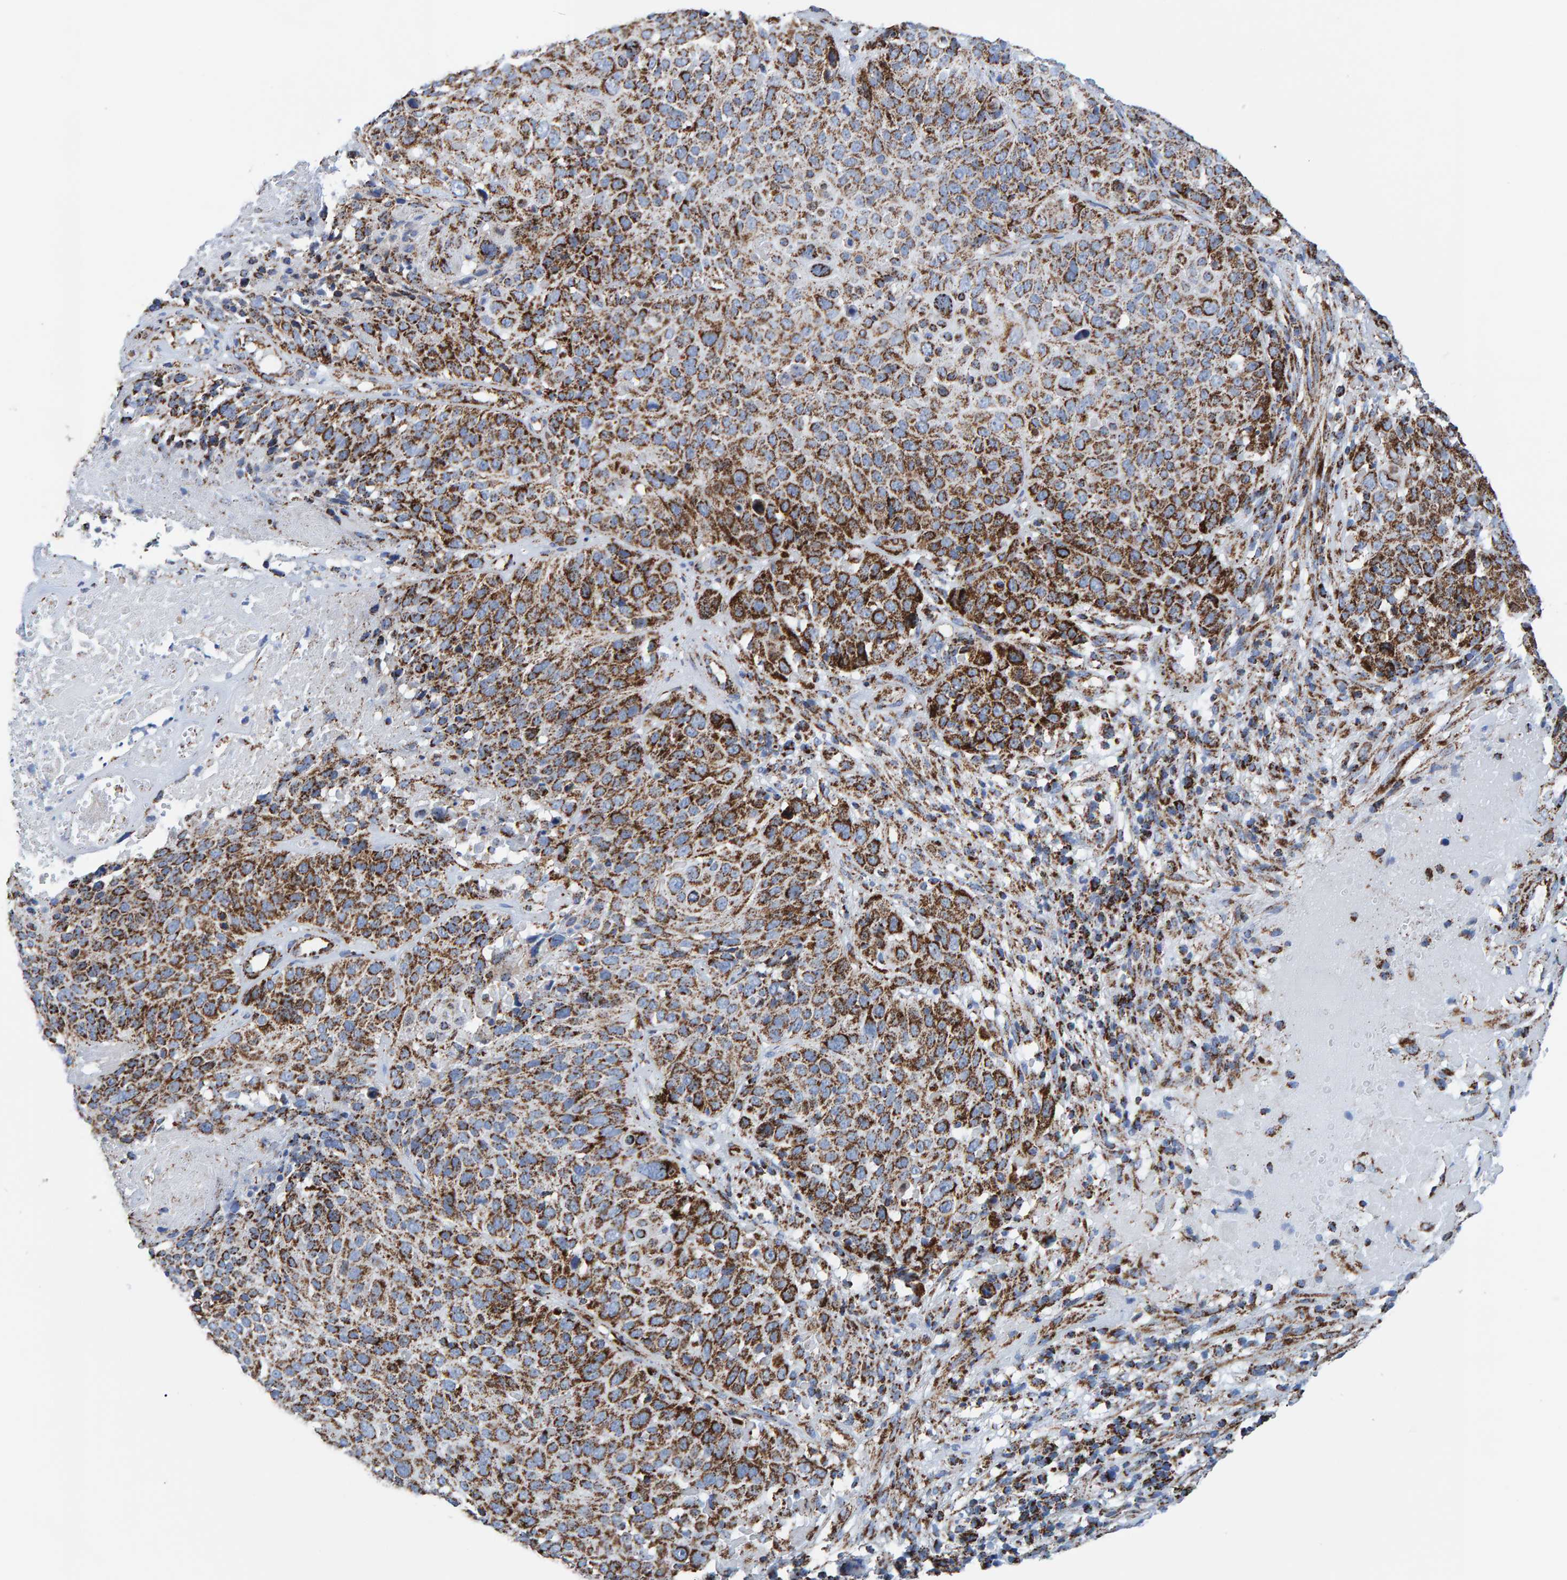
{"staining": {"intensity": "strong", "quantity": ">75%", "location": "cytoplasmic/membranous"}, "tissue": "cervical cancer", "cell_type": "Tumor cells", "image_type": "cancer", "snomed": [{"axis": "morphology", "description": "Squamous cell carcinoma, NOS"}, {"axis": "topography", "description": "Cervix"}], "caption": "This photomicrograph displays immunohistochemistry staining of cervical cancer (squamous cell carcinoma), with high strong cytoplasmic/membranous staining in about >75% of tumor cells.", "gene": "ENSG00000262660", "patient": {"sex": "female", "age": 74}}